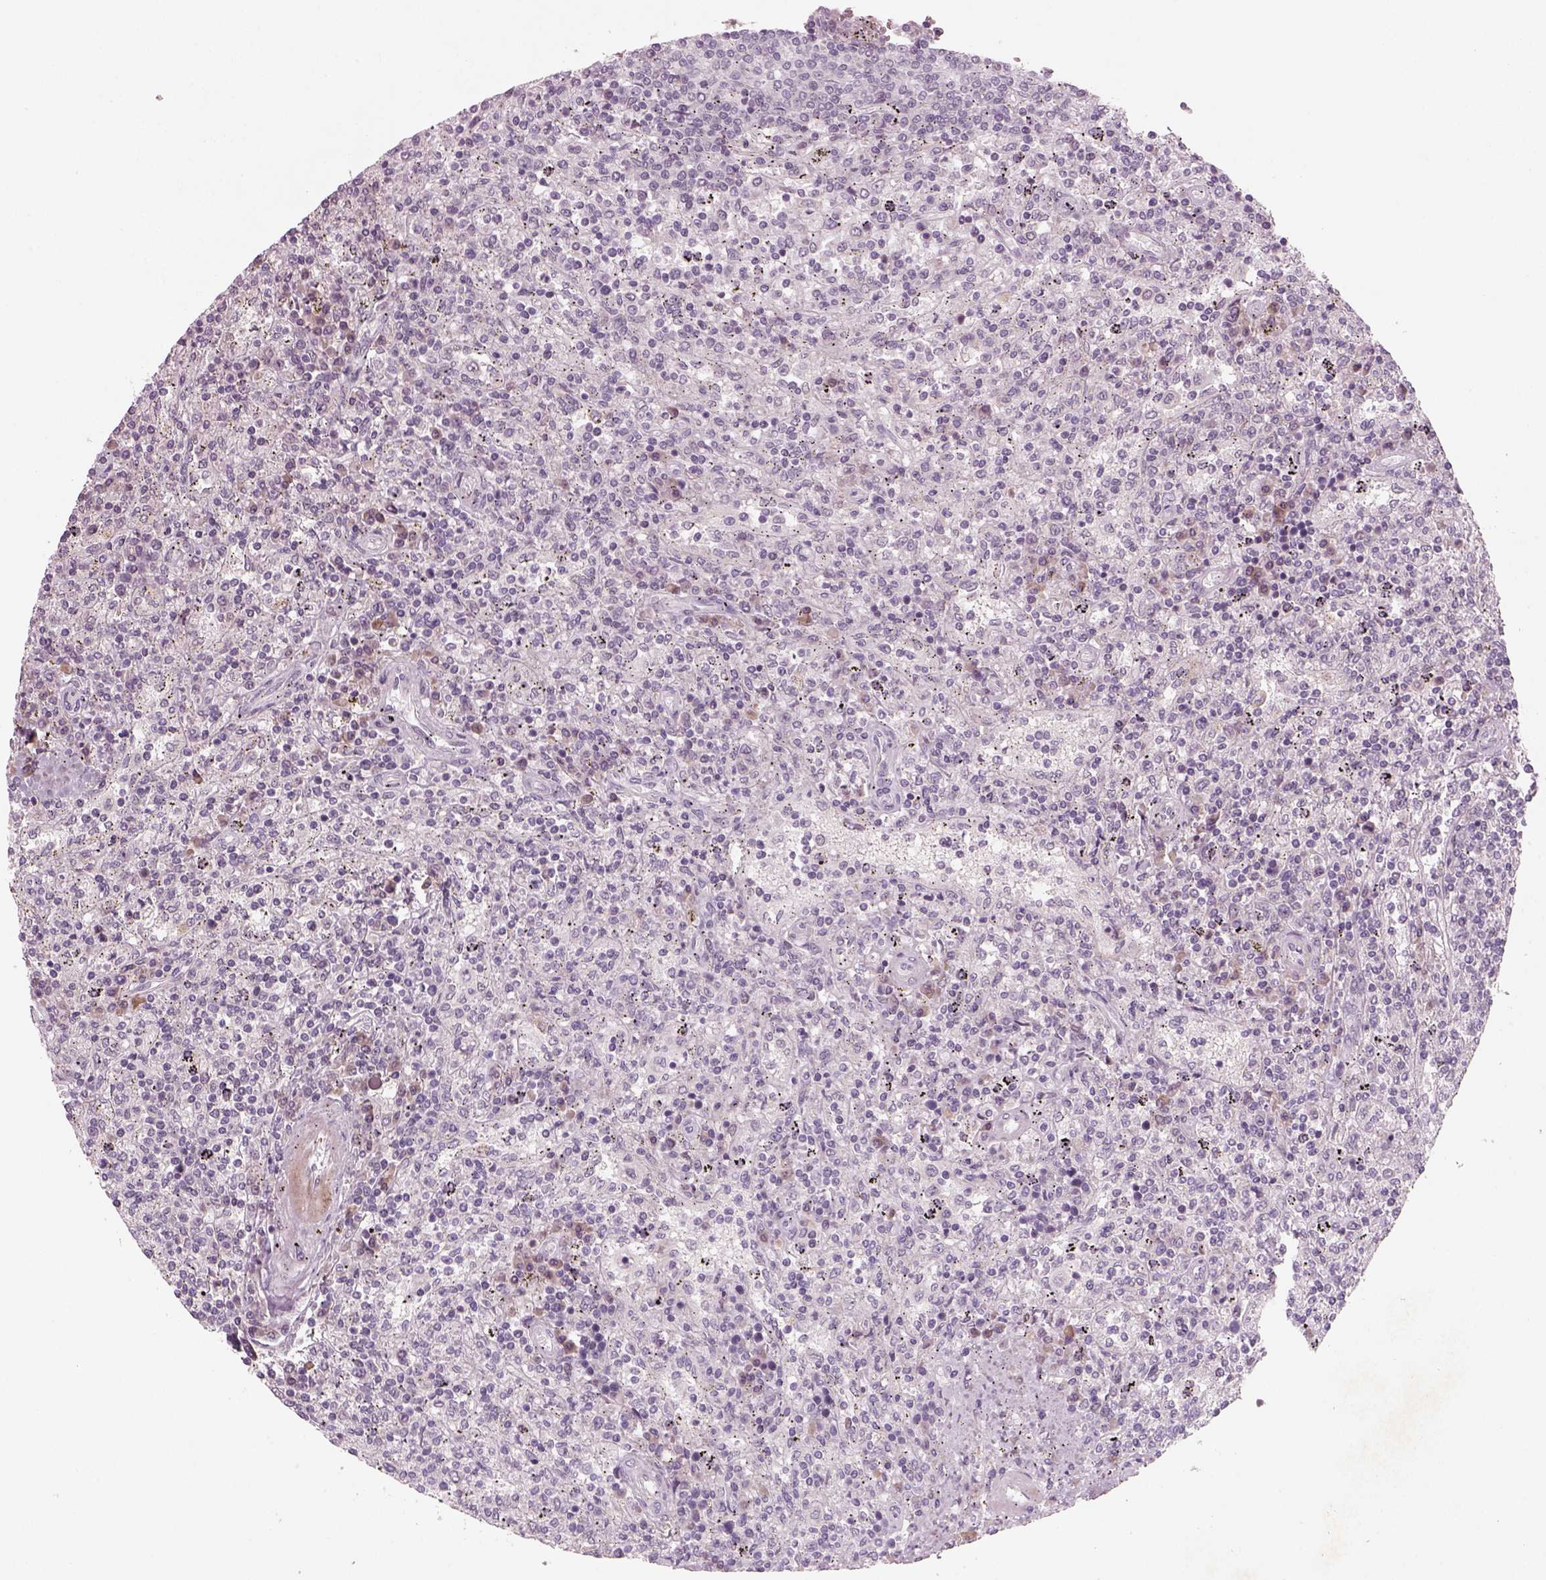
{"staining": {"intensity": "negative", "quantity": "none", "location": "none"}, "tissue": "lymphoma", "cell_type": "Tumor cells", "image_type": "cancer", "snomed": [{"axis": "morphology", "description": "Malignant lymphoma, non-Hodgkin's type, Low grade"}, {"axis": "topography", "description": "Spleen"}], "caption": "Human lymphoma stained for a protein using IHC displays no positivity in tumor cells.", "gene": "PENK", "patient": {"sex": "male", "age": 62}}